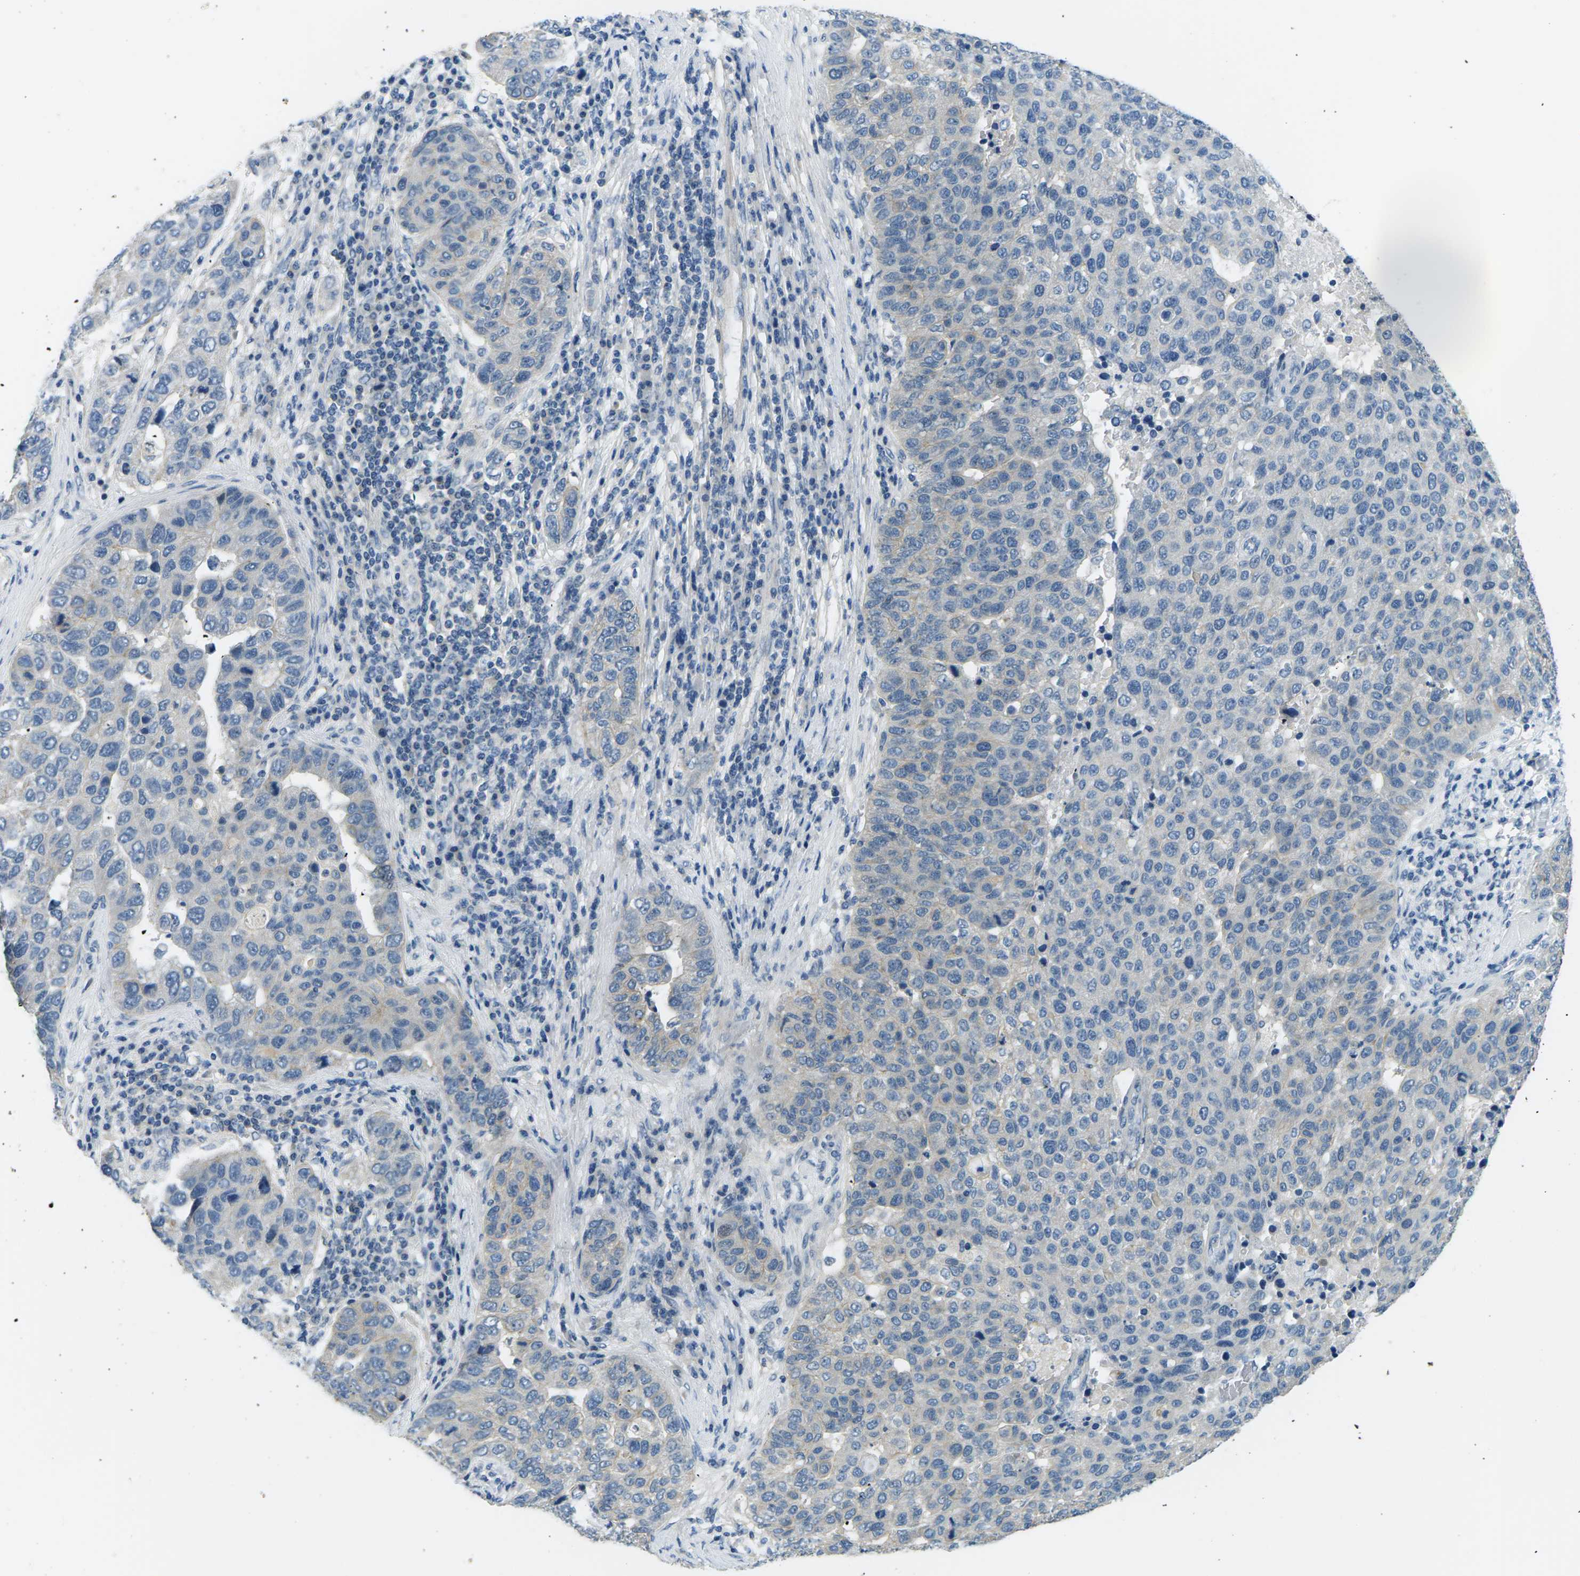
{"staining": {"intensity": "negative", "quantity": "none", "location": "none"}, "tissue": "pancreatic cancer", "cell_type": "Tumor cells", "image_type": "cancer", "snomed": [{"axis": "morphology", "description": "Adenocarcinoma, NOS"}, {"axis": "topography", "description": "Pancreas"}], "caption": "An image of pancreatic cancer (adenocarcinoma) stained for a protein shows no brown staining in tumor cells.", "gene": "CTNND1", "patient": {"sex": "female", "age": 61}}